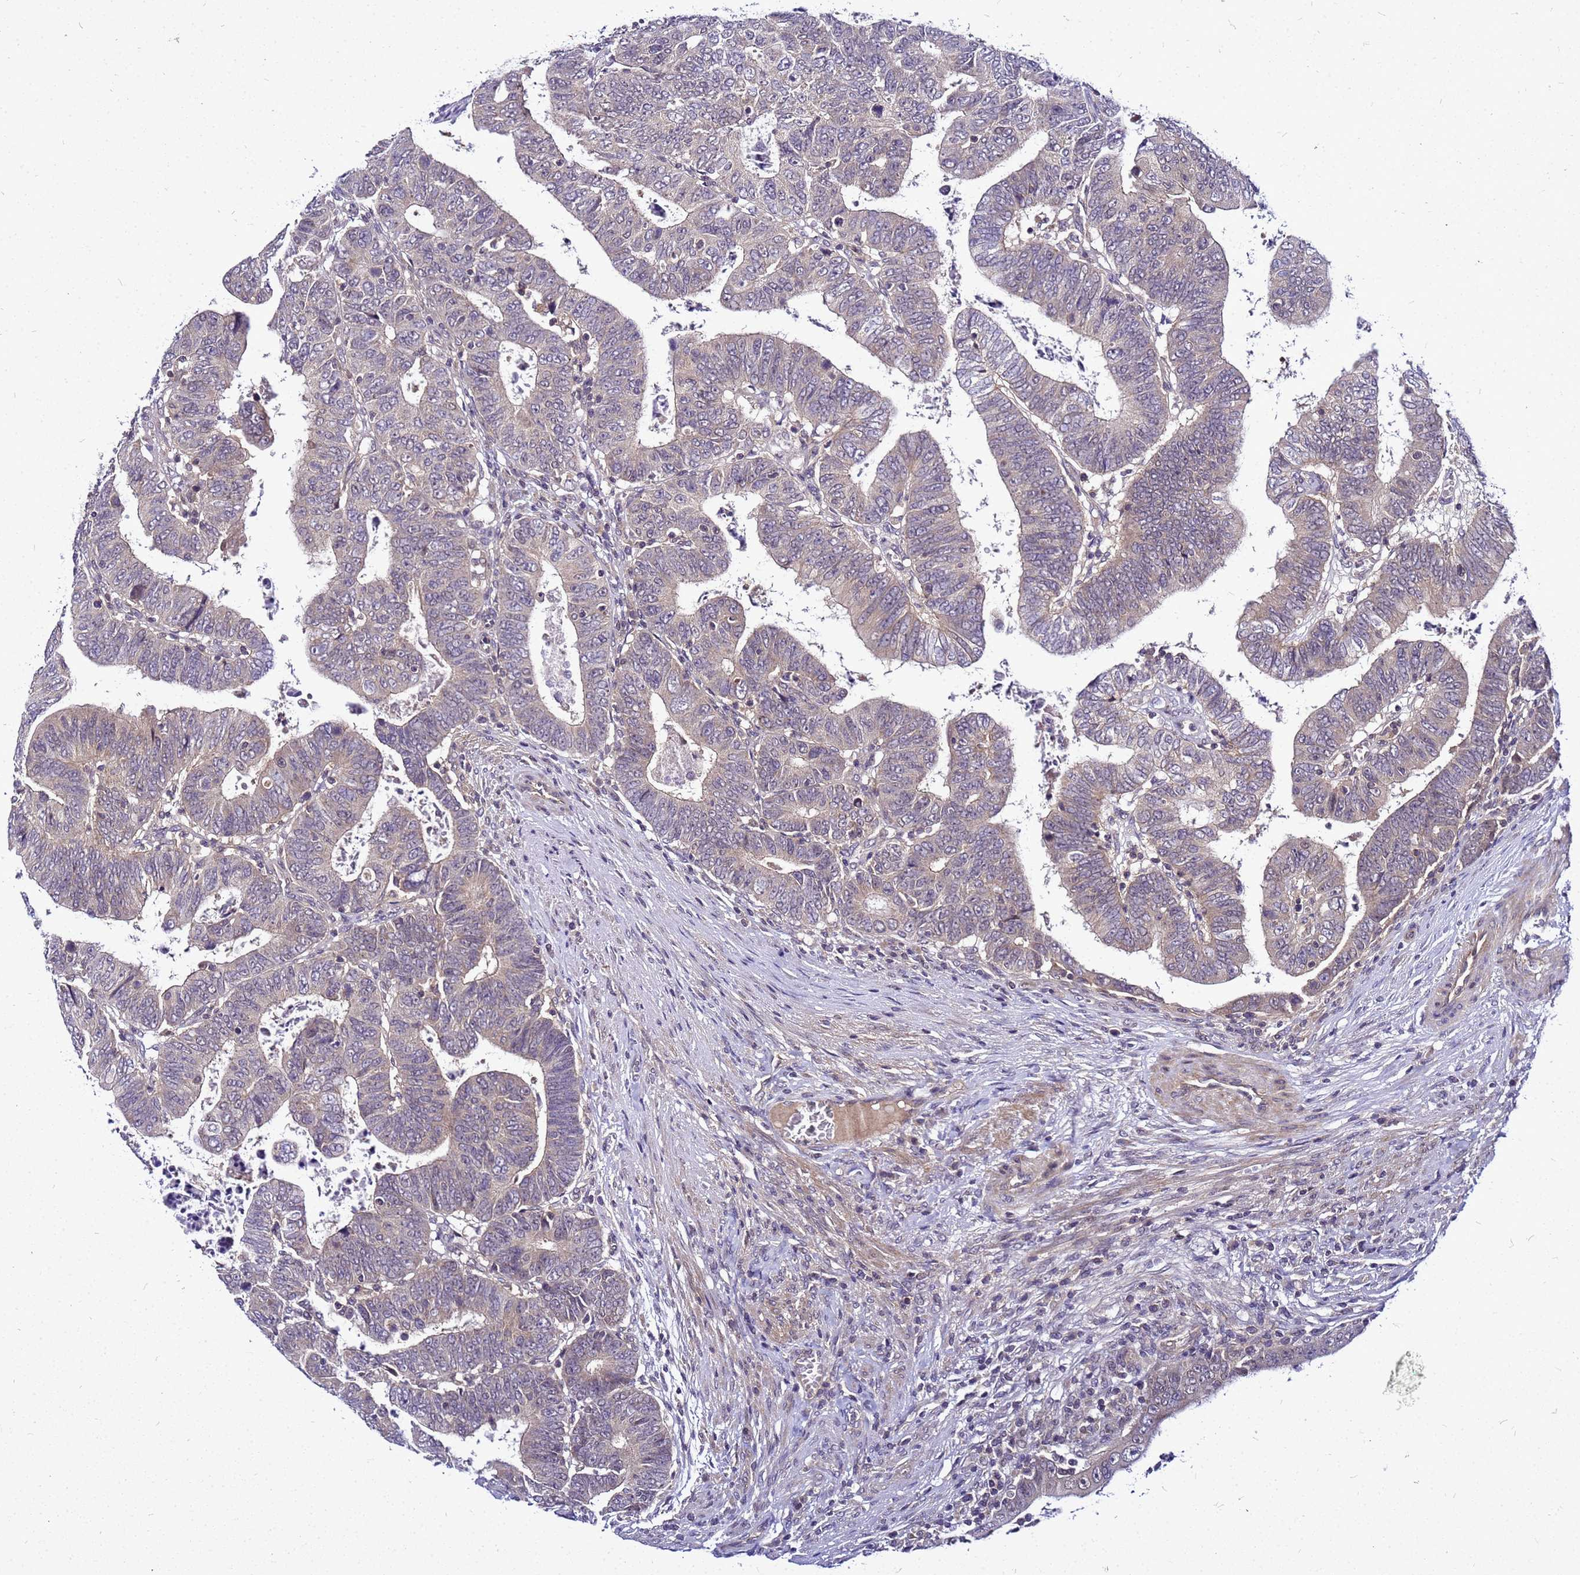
{"staining": {"intensity": "weak", "quantity": "25%-75%", "location": "cytoplasmic/membranous"}, "tissue": "colorectal cancer", "cell_type": "Tumor cells", "image_type": "cancer", "snomed": [{"axis": "morphology", "description": "Normal tissue, NOS"}, {"axis": "morphology", "description": "Adenocarcinoma, NOS"}, {"axis": "topography", "description": "Rectum"}], "caption": "An immunohistochemistry (IHC) micrograph of tumor tissue is shown. Protein staining in brown highlights weak cytoplasmic/membranous positivity in colorectal adenocarcinoma within tumor cells. The staining was performed using DAB to visualize the protein expression in brown, while the nuclei were stained in blue with hematoxylin (Magnification: 20x).", "gene": "SAT1", "patient": {"sex": "female", "age": 65}}